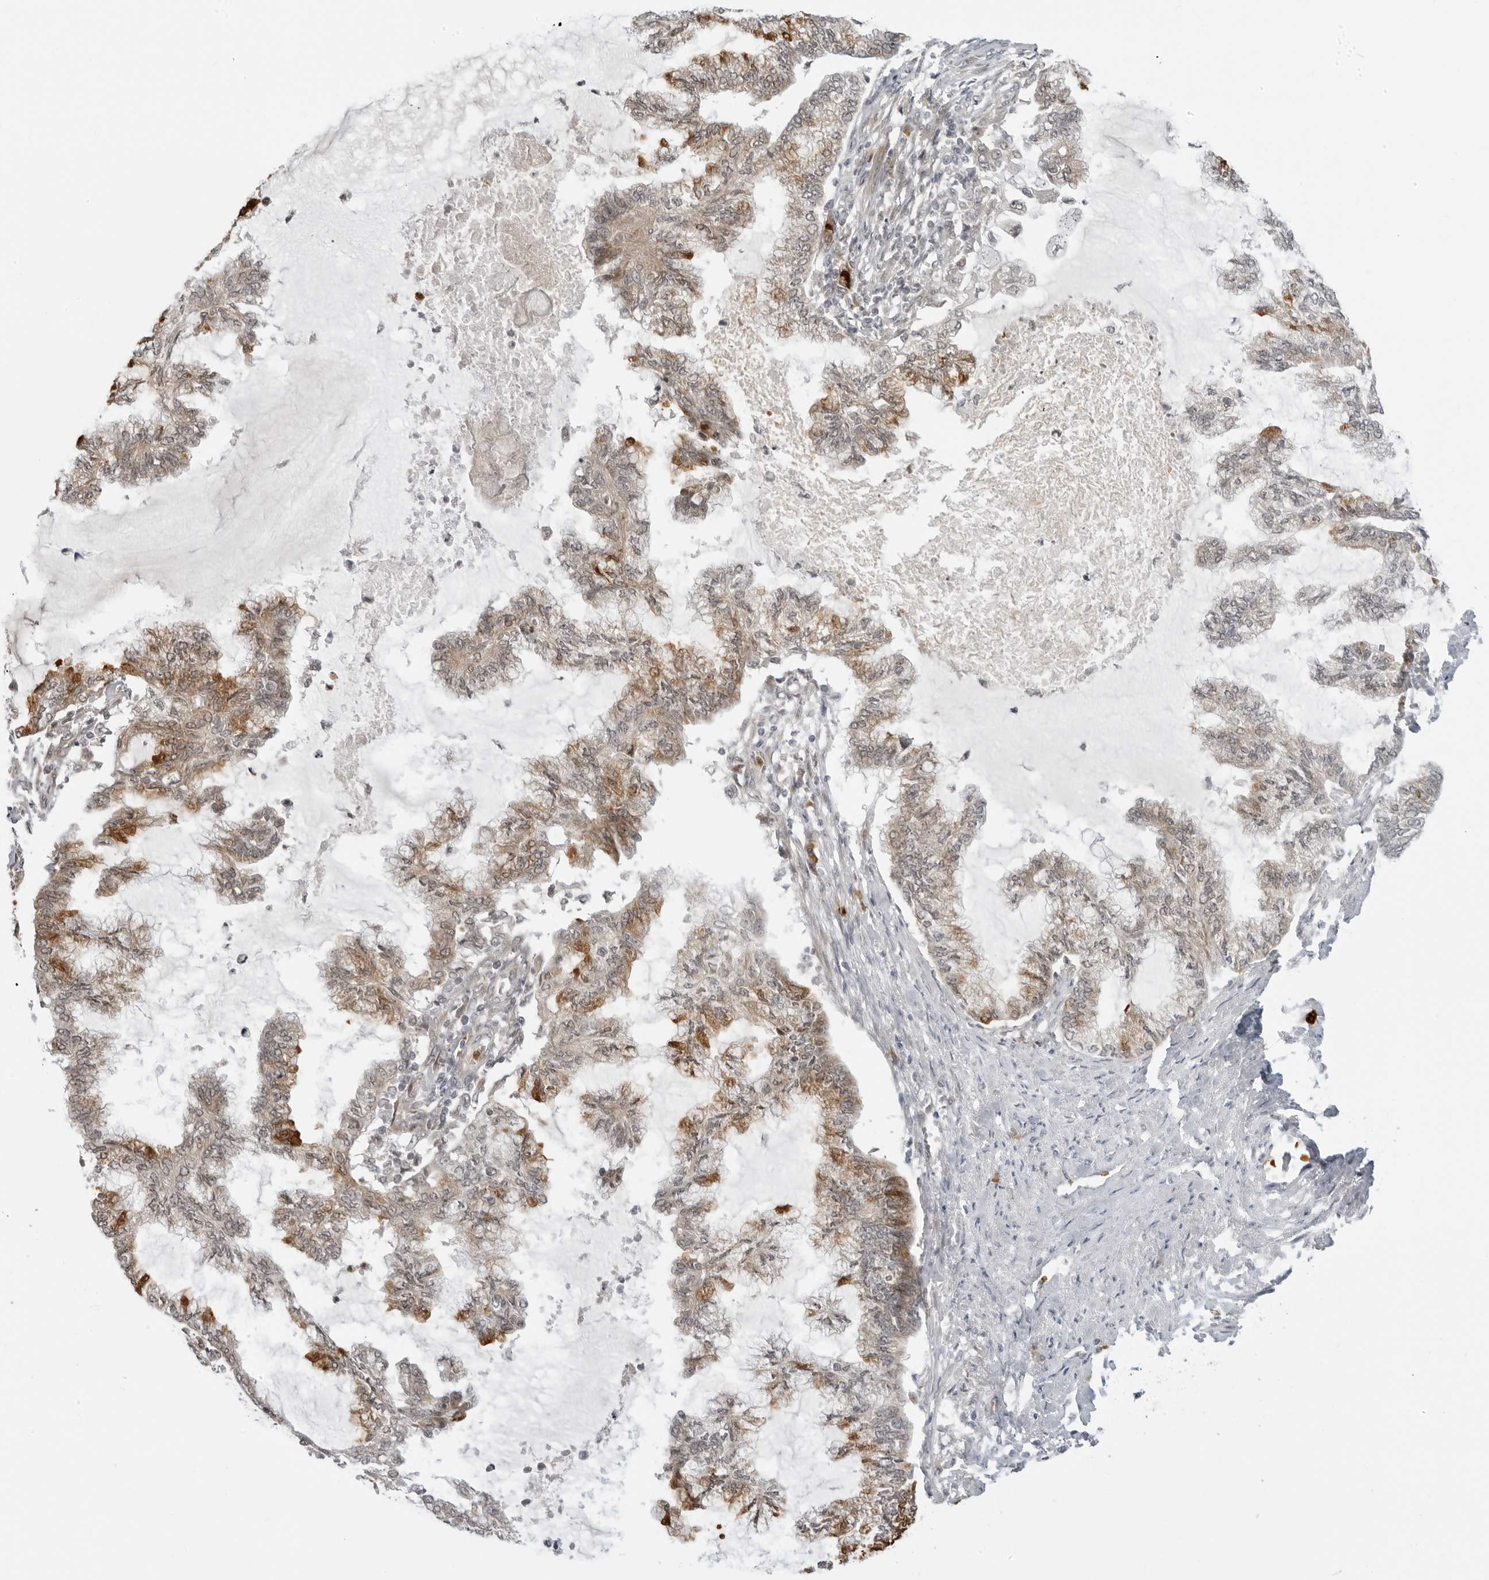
{"staining": {"intensity": "moderate", "quantity": ">75%", "location": "cytoplasmic/membranous"}, "tissue": "endometrial cancer", "cell_type": "Tumor cells", "image_type": "cancer", "snomed": [{"axis": "morphology", "description": "Adenocarcinoma, NOS"}, {"axis": "topography", "description": "Endometrium"}], "caption": "IHC staining of endometrial cancer, which reveals medium levels of moderate cytoplasmic/membranous expression in approximately >75% of tumor cells indicating moderate cytoplasmic/membranous protein positivity. The staining was performed using DAB (brown) for protein detection and nuclei were counterstained in hematoxylin (blue).", "gene": "SUGCT", "patient": {"sex": "female", "age": 86}}